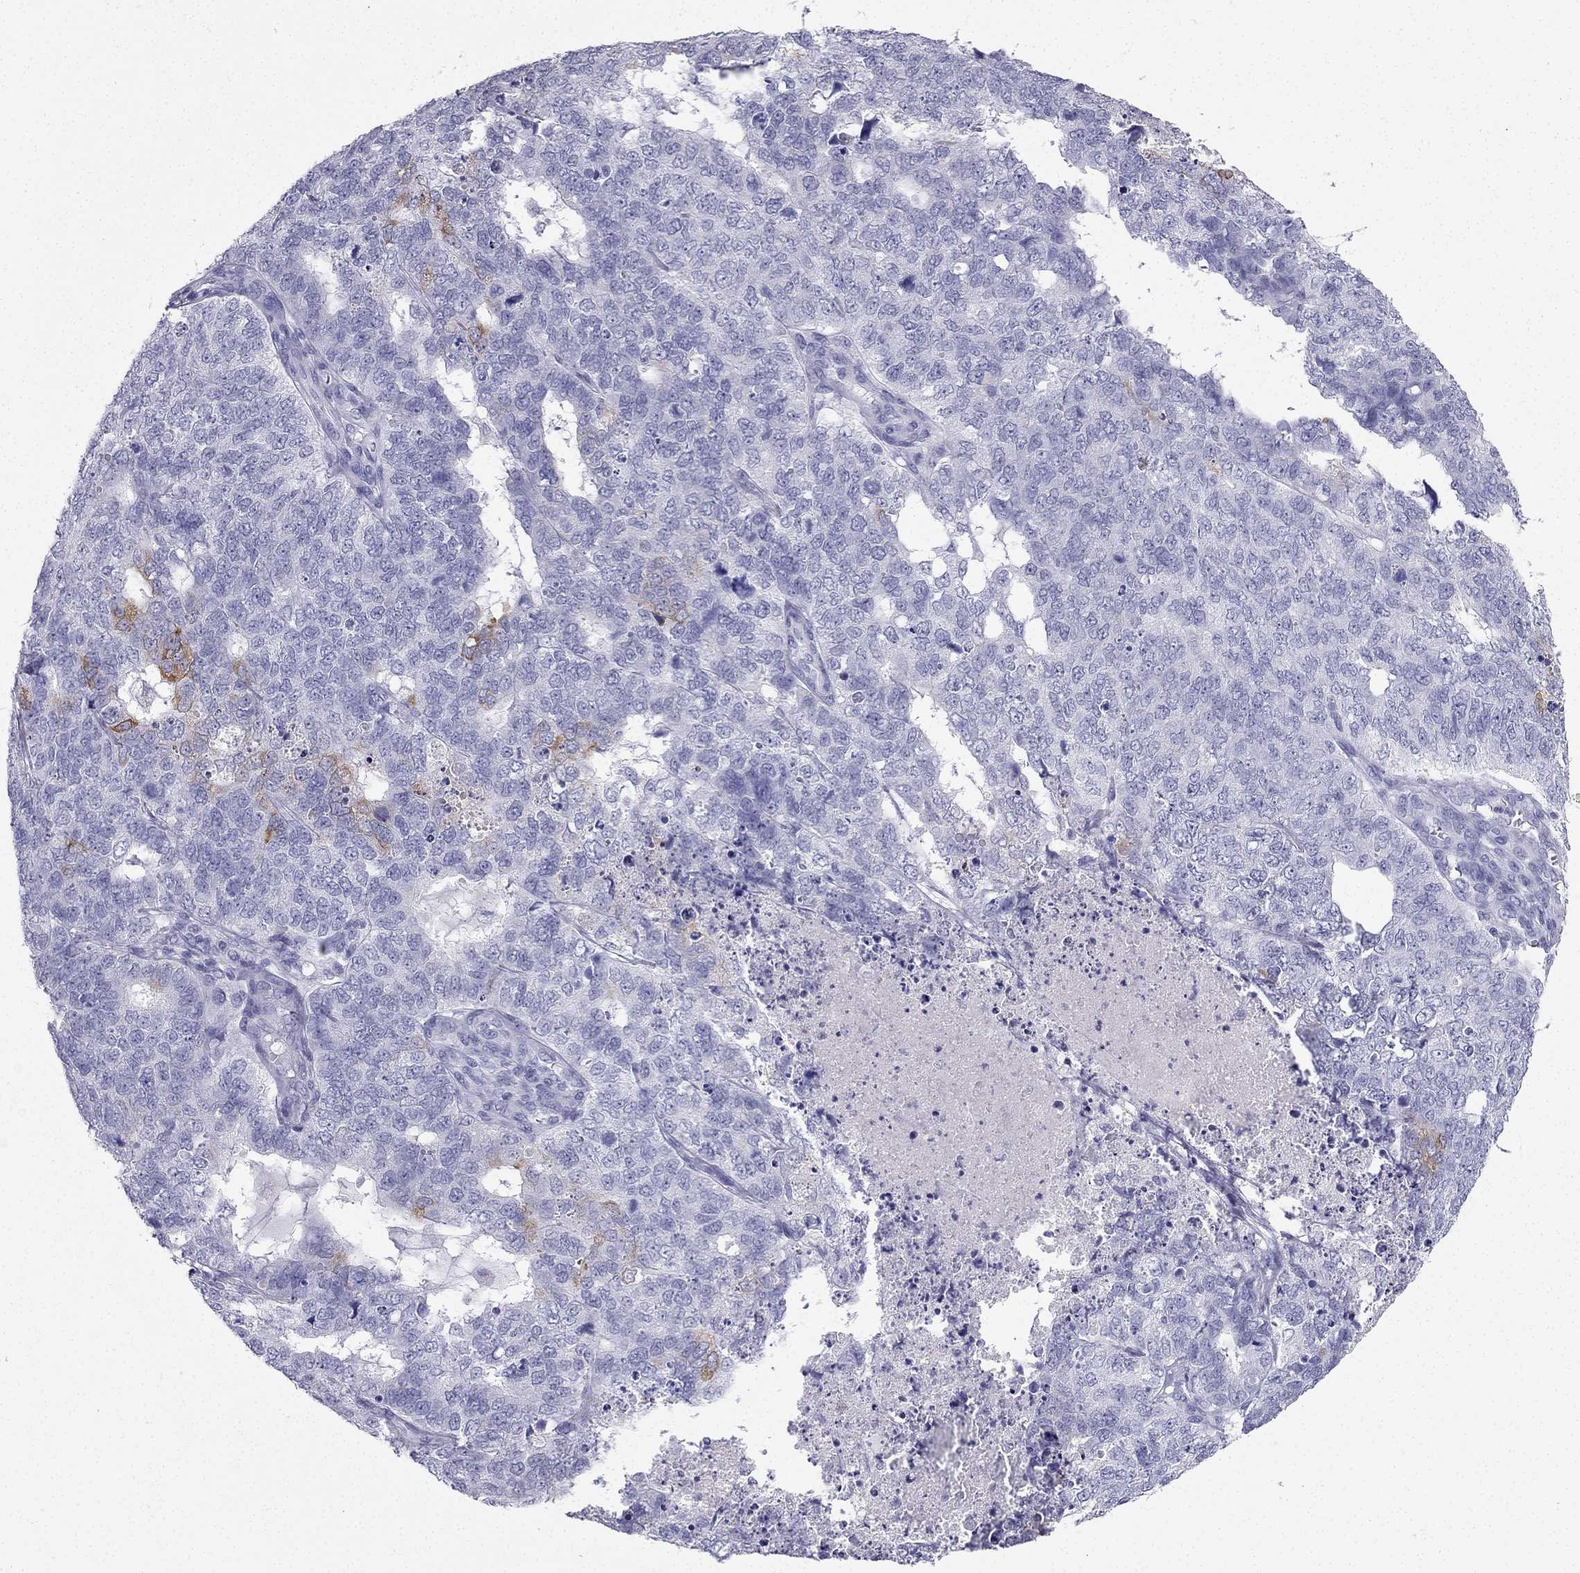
{"staining": {"intensity": "moderate", "quantity": "<25%", "location": "cytoplasmic/membranous"}, "tissue": "cervical cancer", "cell_type": "Tumor cells", "image_type": "cancer", "snomed": [{"axis": "morphology", "description": "Squamous cell carcinoma, NOS"}, {"axis": "topography", "description": "Cervix"}], "caption": "This image displays immunohistochemistry staining of human squamous cell carcinoma (cervical), with low moderate cytoplasmic/membranous expression in about <25% of tumor cells.", "gene": "TFF3", "patient": {"sex": "female", "age": 63}}